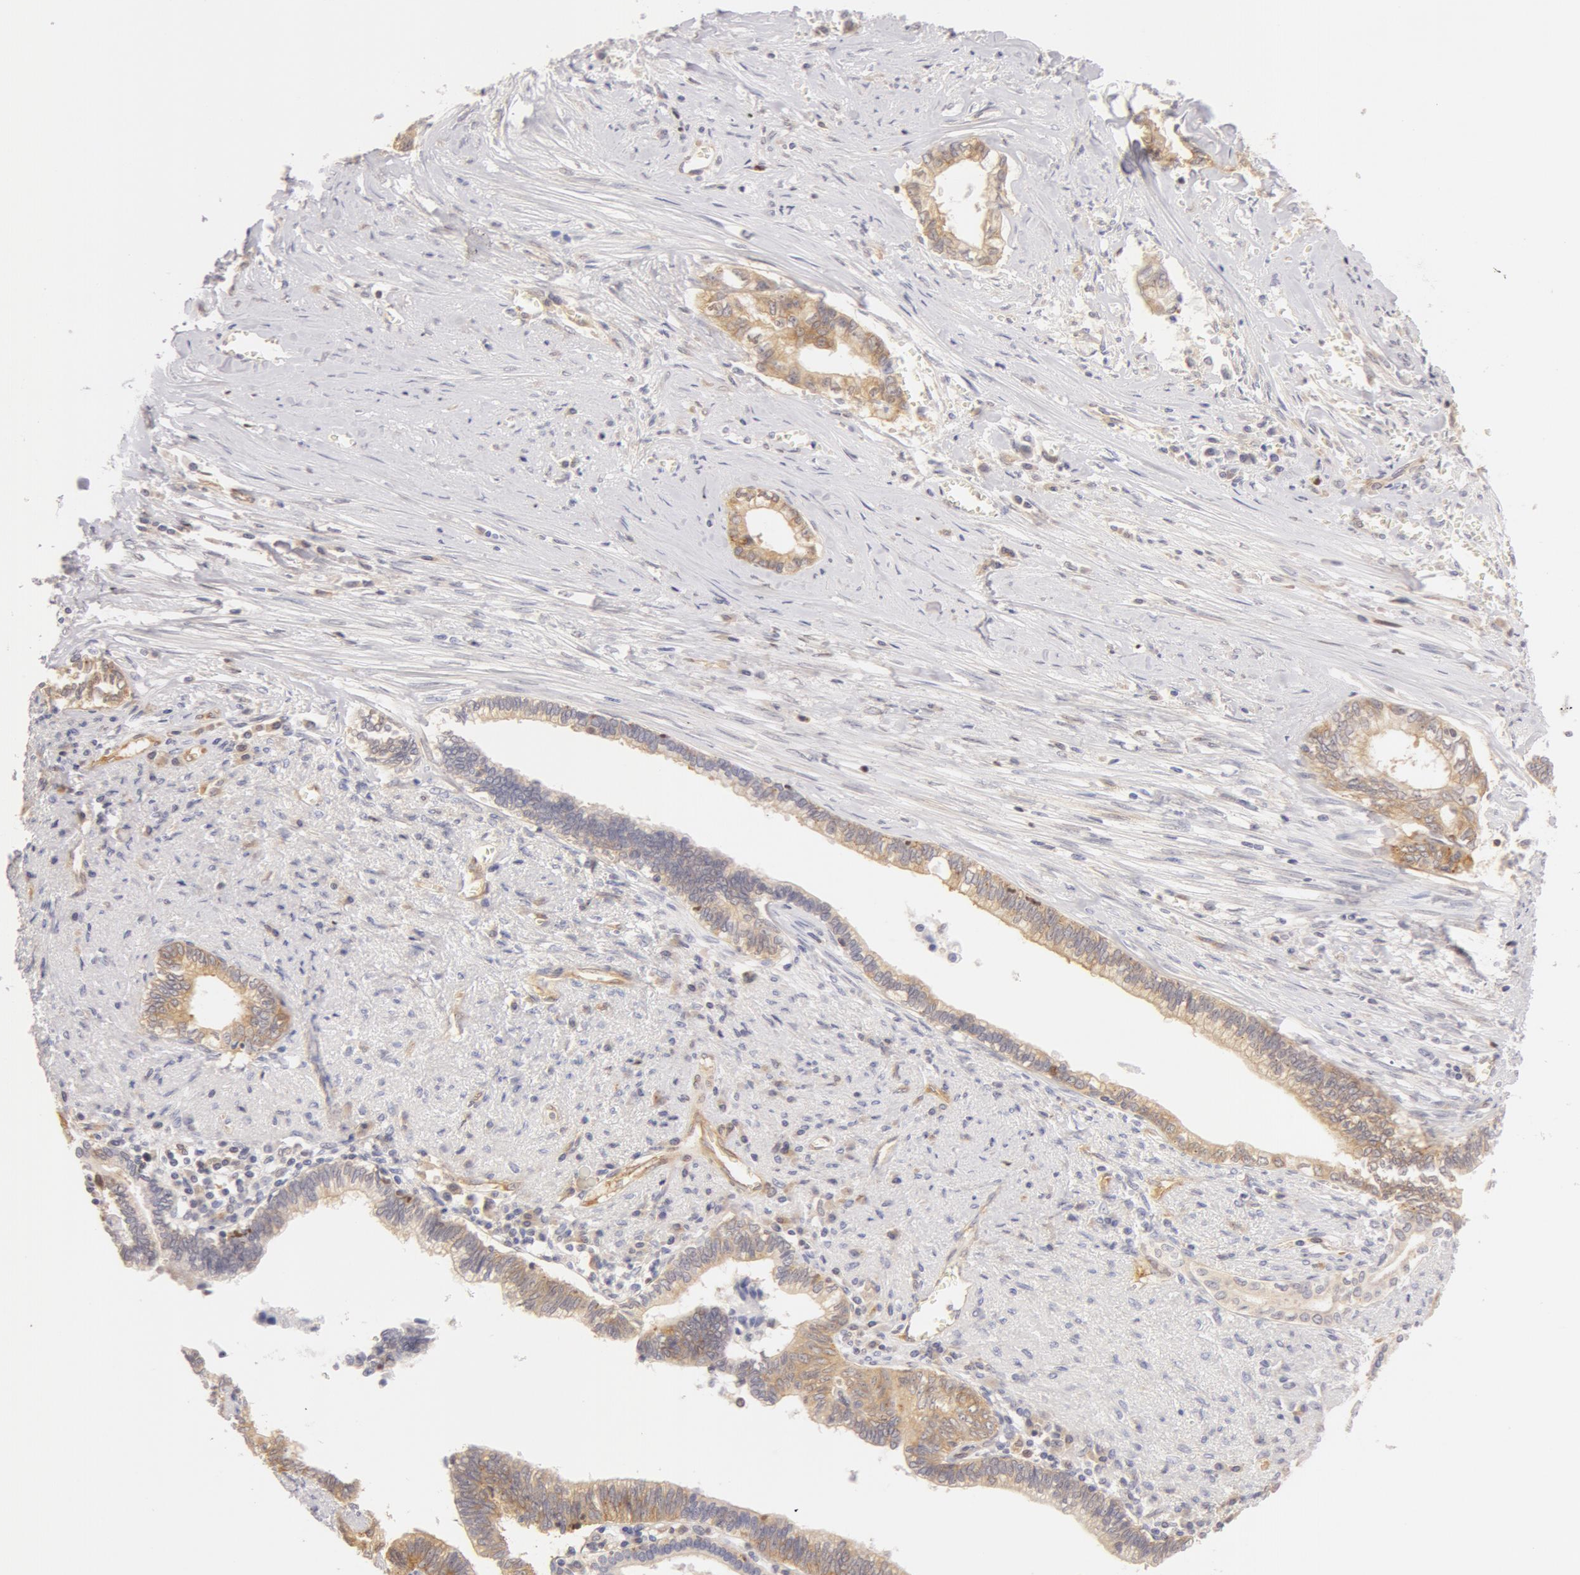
{"staining": {"intensity": "weak", "quantity": "<25%", "location": "cytoplasmic/membranous"}, "tissue": "liver cancer", "cell_type": "Tumor cells", "image_type": "cancer", "snomed": [{"axis": "morphology", "description": "Cholangiocarcinoma"}, {"axis": "topography", "description": "Liver"}], "caption": "This is an immunohistochemistry (IHC) micrograph of liver cholangiocarcinoma. There is no positivity in tumor cells.", "gene": "DDX3Y", "patient": {"sex": "male", "age": 57}}